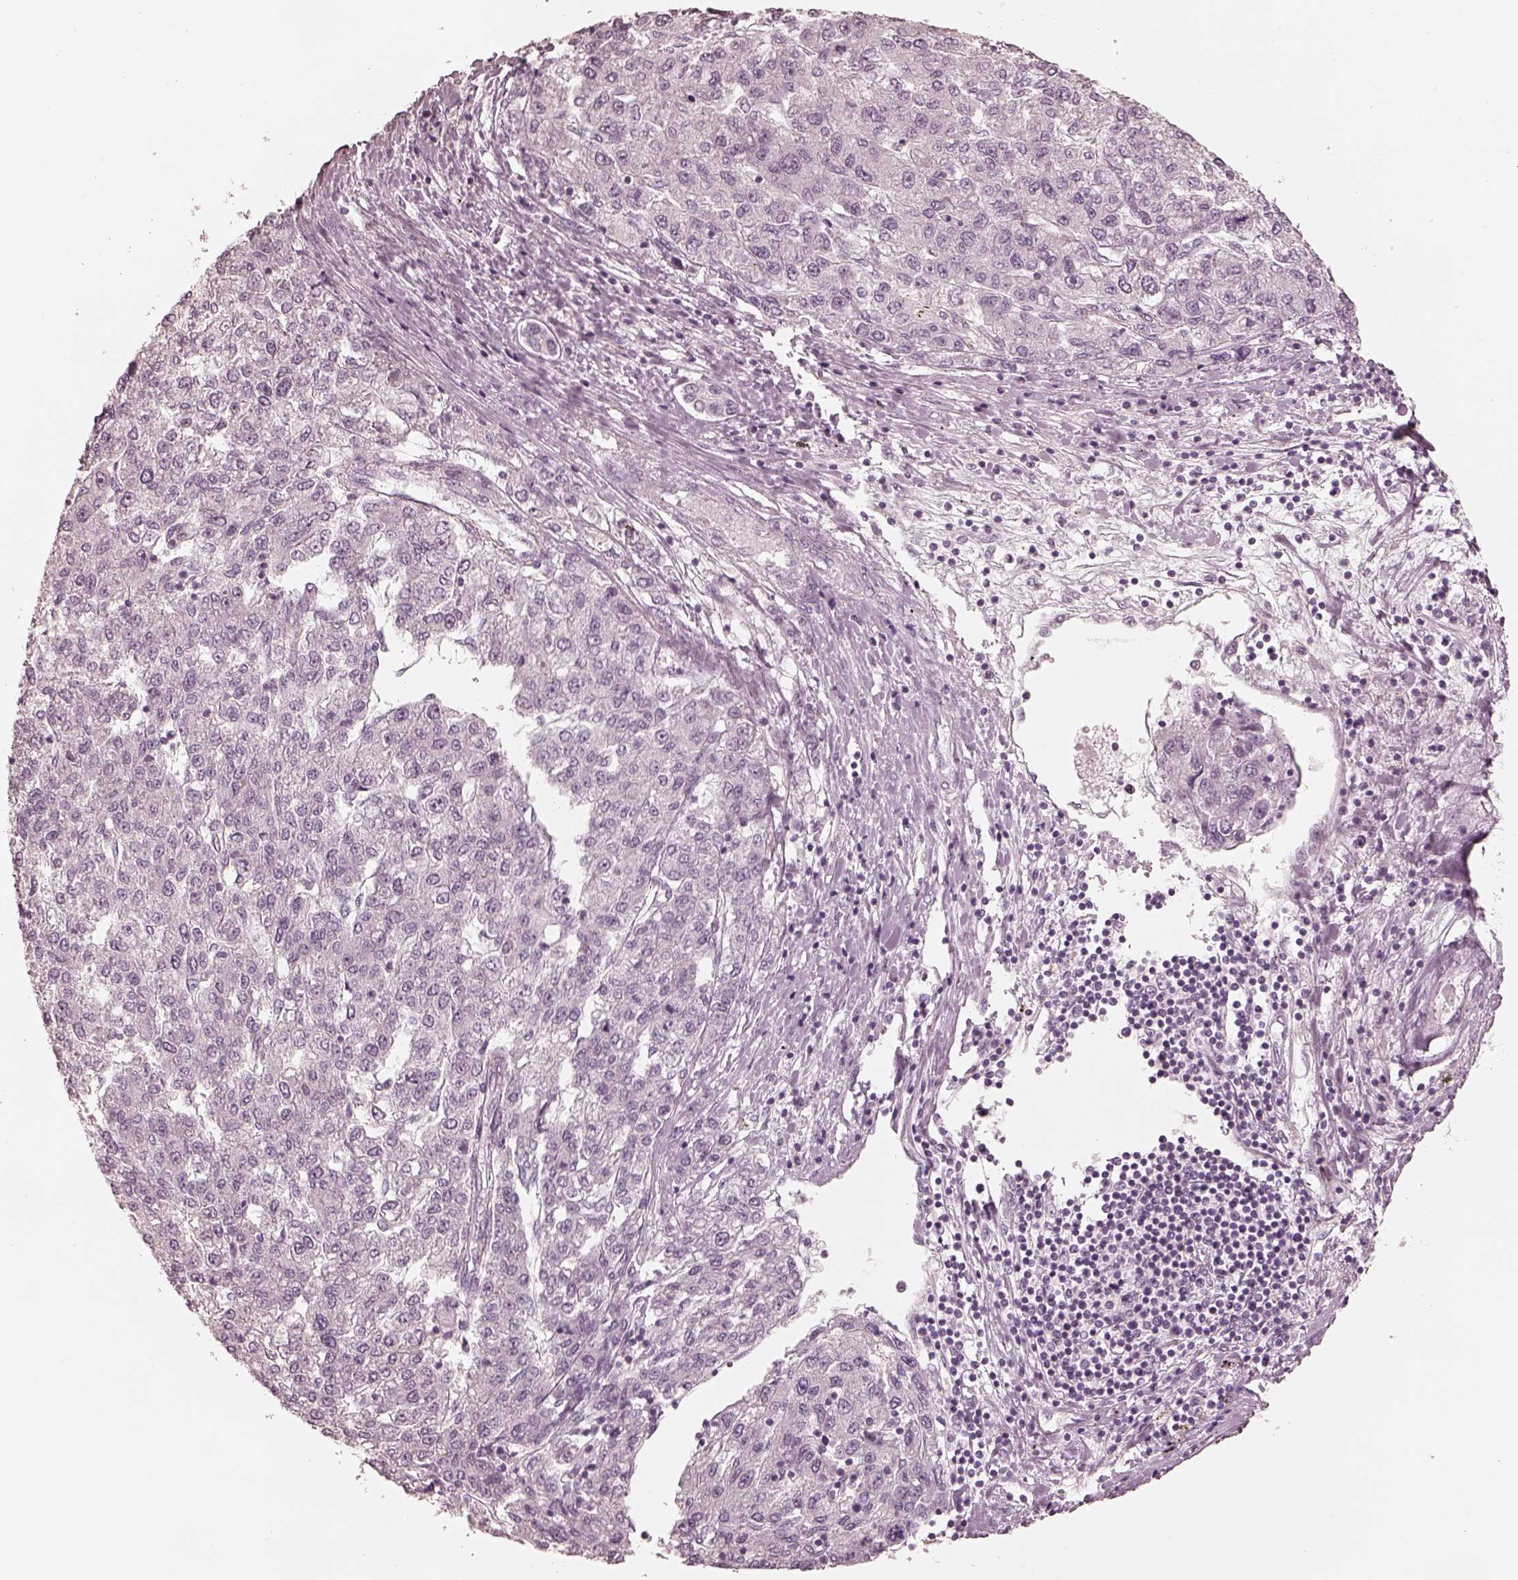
{"staining": {"intensity": "negative", "quantity": "none", "location": "none"}, "tissue": "liver cancer", "cell_type": "Tumor cells", "image_type": "cancer", "snomed": [{"axis": "morphology", "description": "Carcinoma, Hepatocellular, NOS"}, {"axis": "topography", "description": "Liver"}], "caption": "Image shows no protein expression in tumor cells of hepatocellular carcinoma (liver) tissue.", "gene": "PRKACG", "patient": {"sex": "male", "age": 56}}